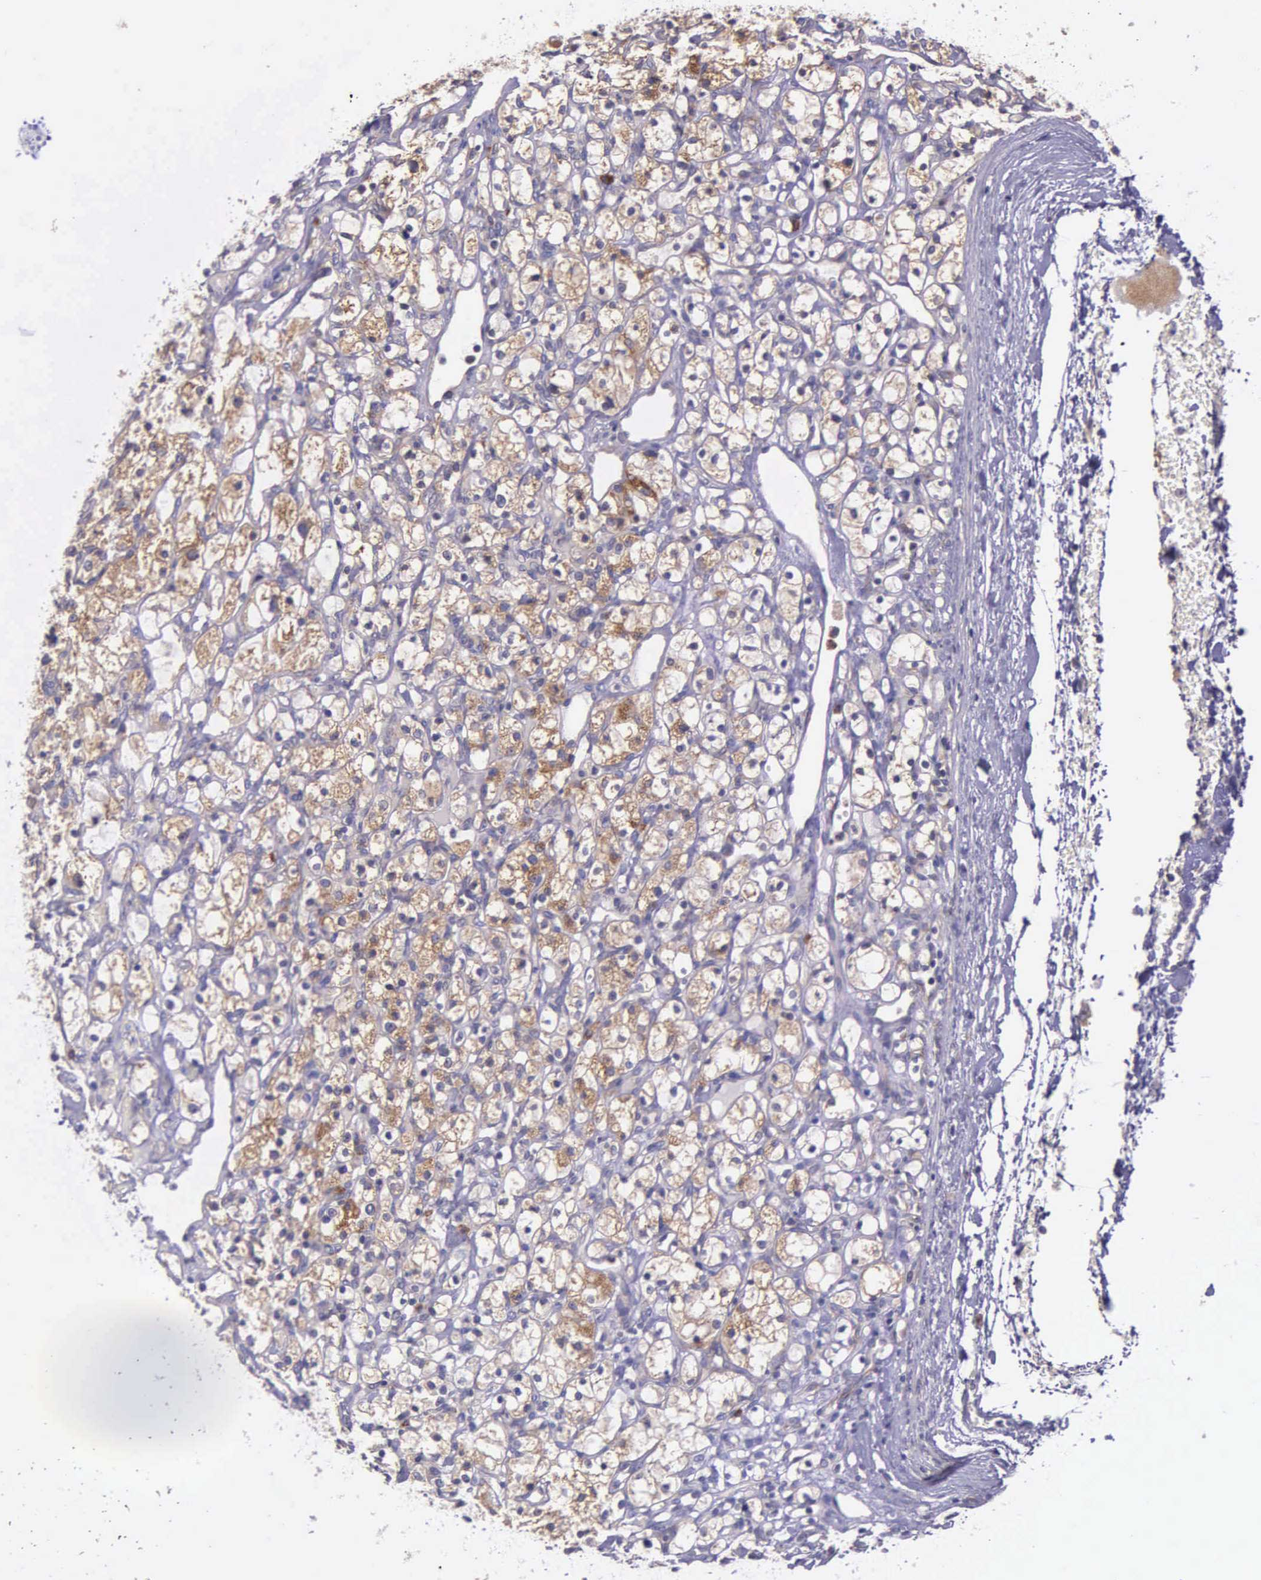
{"staining": {"intensity": "weak", "quantity": ">75%", "location": "cytoplasmic/membranous"}, "tissue": "renal cancer", "cell_type": "Tumor cells", "image_type": "cancer", "snomed": [{"axis": "morphology", "description": "Adenocarcinoma, NOS"}, {"axis": "topography", "description": "Kidney"}], "caption": "There is low levels of weak cytoplasmic/membranous positivity in tumor cells of renal cancer (adenocarcinoma), as demonstrated by immunohistochemical staining (brown color).", "gene": "NSDHL", "patient": {"sex": "female", "age": 83}}